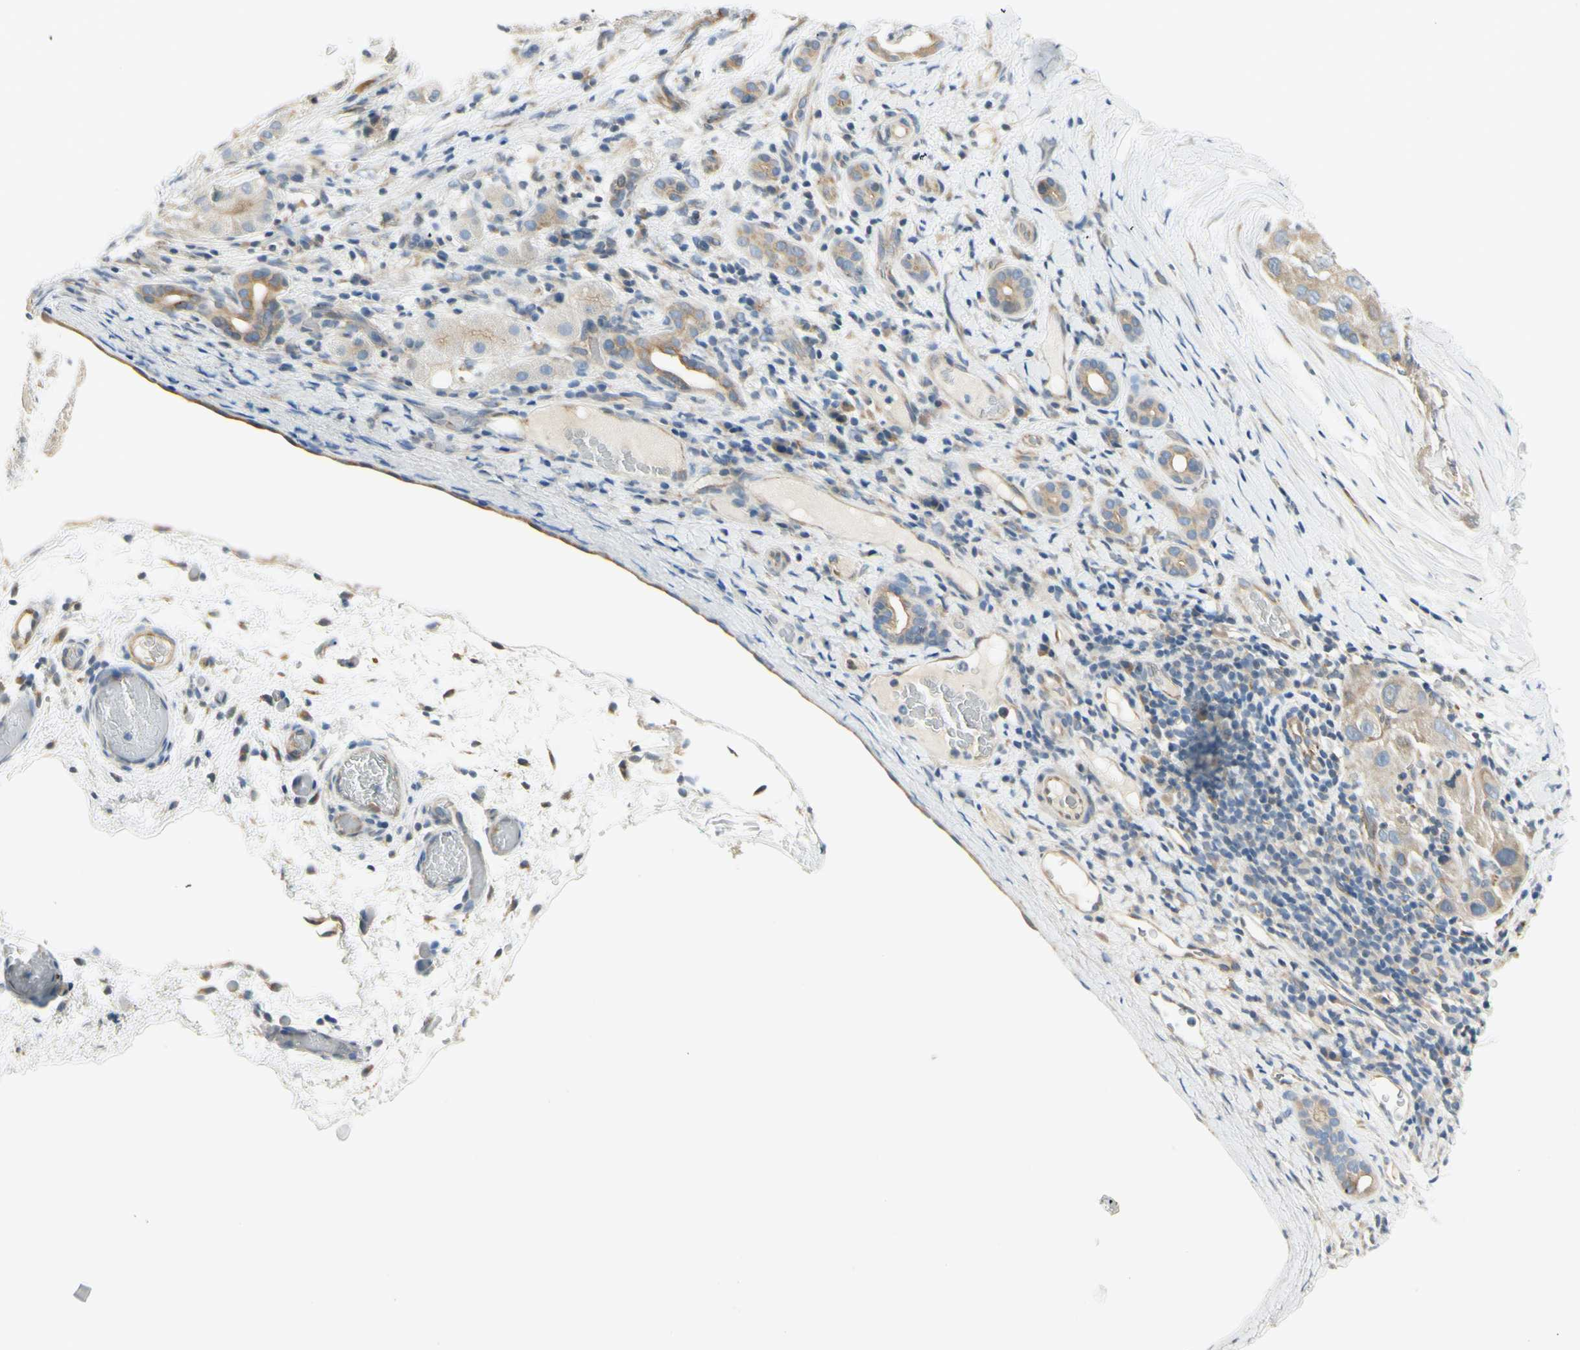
{"staining": {"intensity": "weak", "quantity": "25%-75%", "location": "cytoplasmic/membranous"}, "tissue": "liver cancer", "cell_type": "Tumor cells", "image_type": "cancer", "snomed": [{"axis": "morphology", "description": "Carcinoma, Hepatocellular, NOS"}, {"axis": "topography", "description": "Liver"}], "caption": "Protein expression analysis of human liver cancer reveals weak cytoplasmic/membranous staining in approximately 25%-75% of tumor cells. The staining was performed using DAB (3,3'-diaminobenzidine), with brown indicating positive protein expression. Nuclei are stained blue with hematoxylin.", "gene": "IGDCC4", "patient": {"sex": "male", "age": 80}}